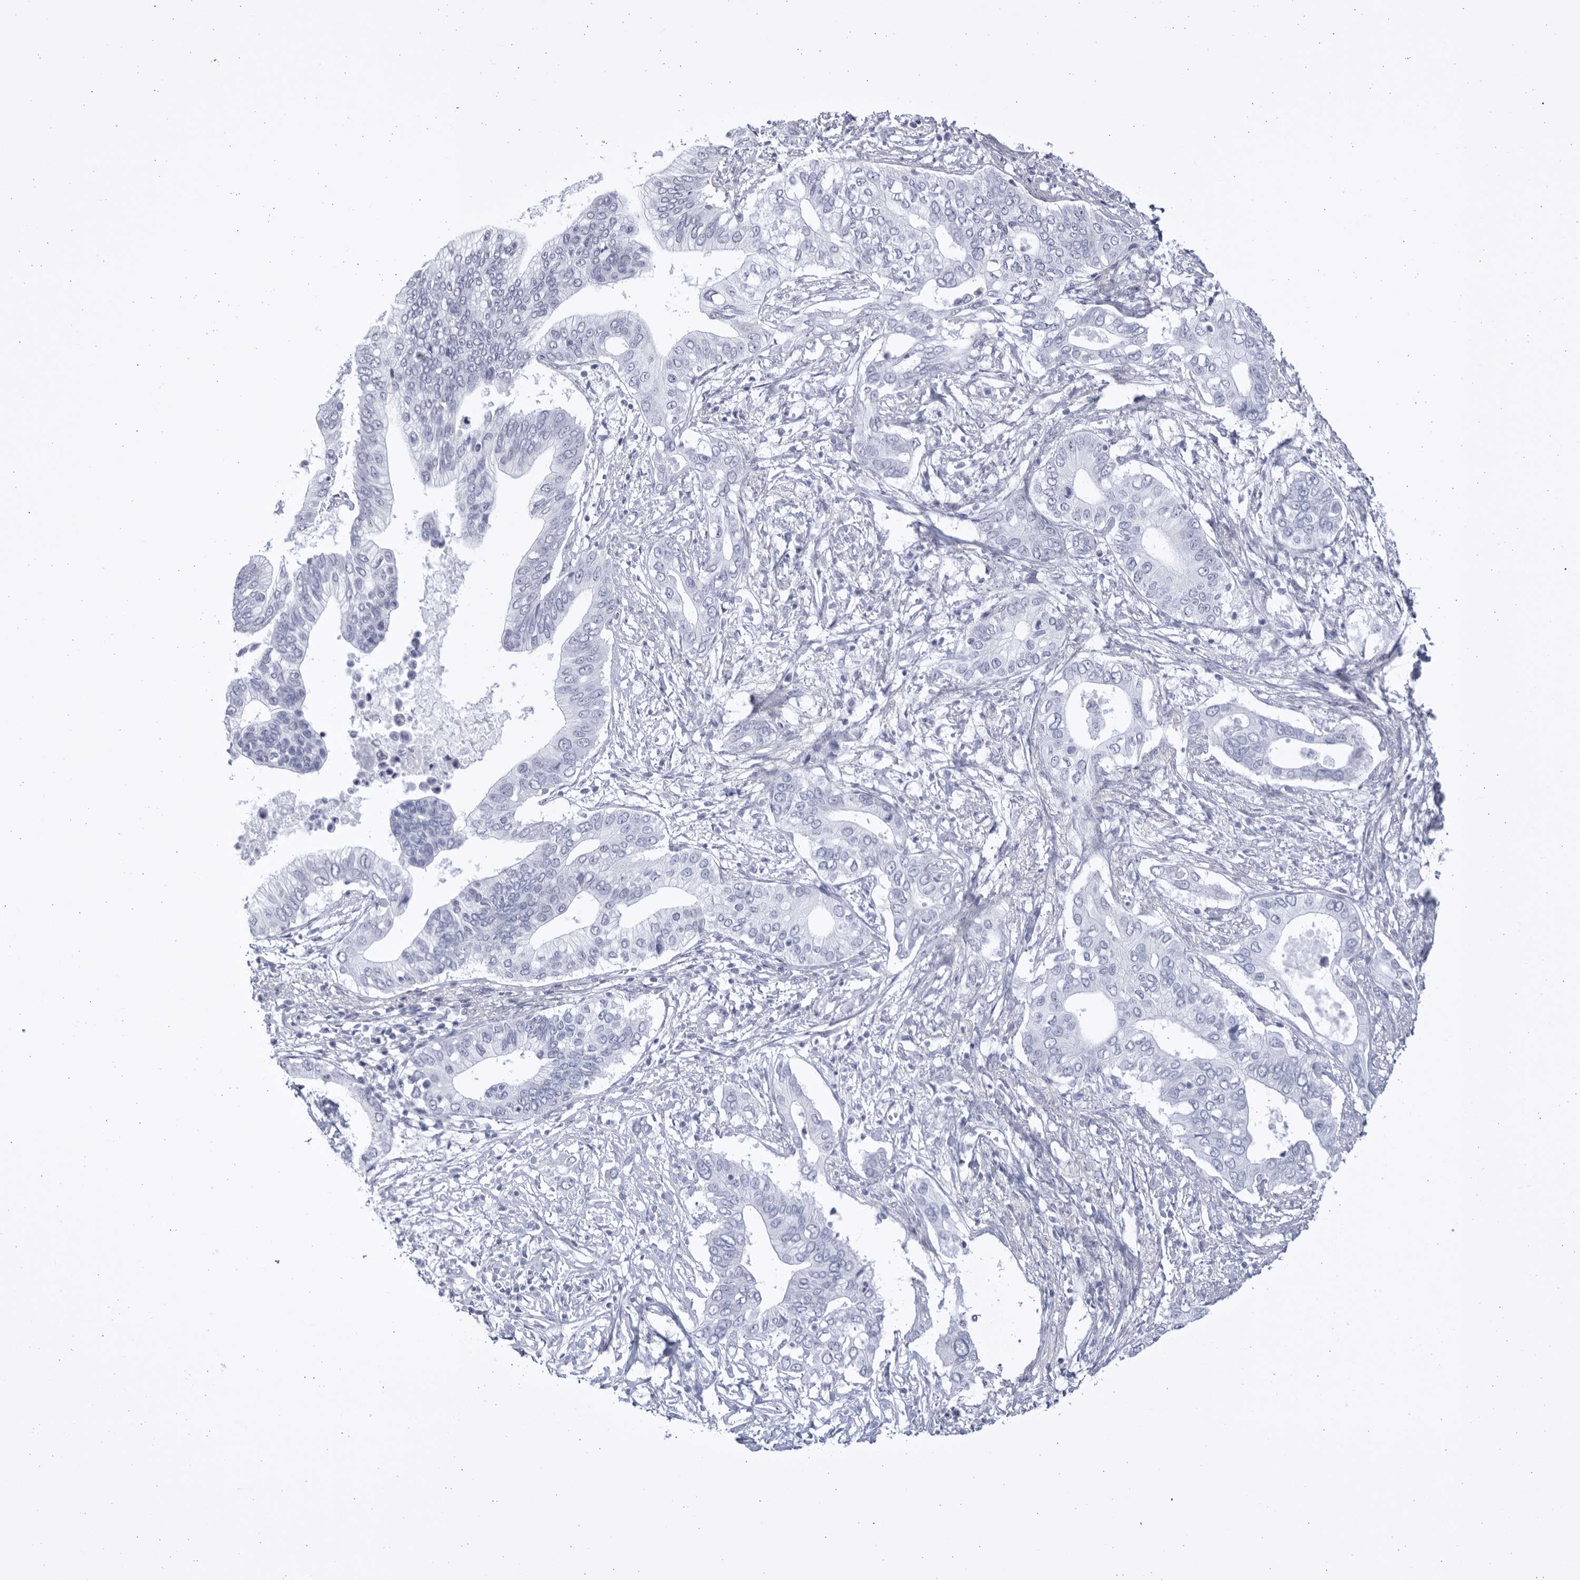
{"staining": {"intensity": "negative", "quantity": "none", "location": "none"}, "tissue": "pancreatic cancer", "cell_type": "Tumor cells", "image_type": "cancer", "snomed": [{"axis": "morphology", "description": "Normal tissue, NOS"}, {"axis": "morphology", "description": "Adenocarcinoma, NOS"}, {"axis": "topography", "description": "Pancreas"}, {"axis": "topography", "description": "Peripheral nerve tissue"}], "caption": "Tumor cells are negative for protein expression in human pancreatic cancer (adenocarcinoma).", "gene": "CCDC181", "patient": {"sex": "male", "age": 59}}